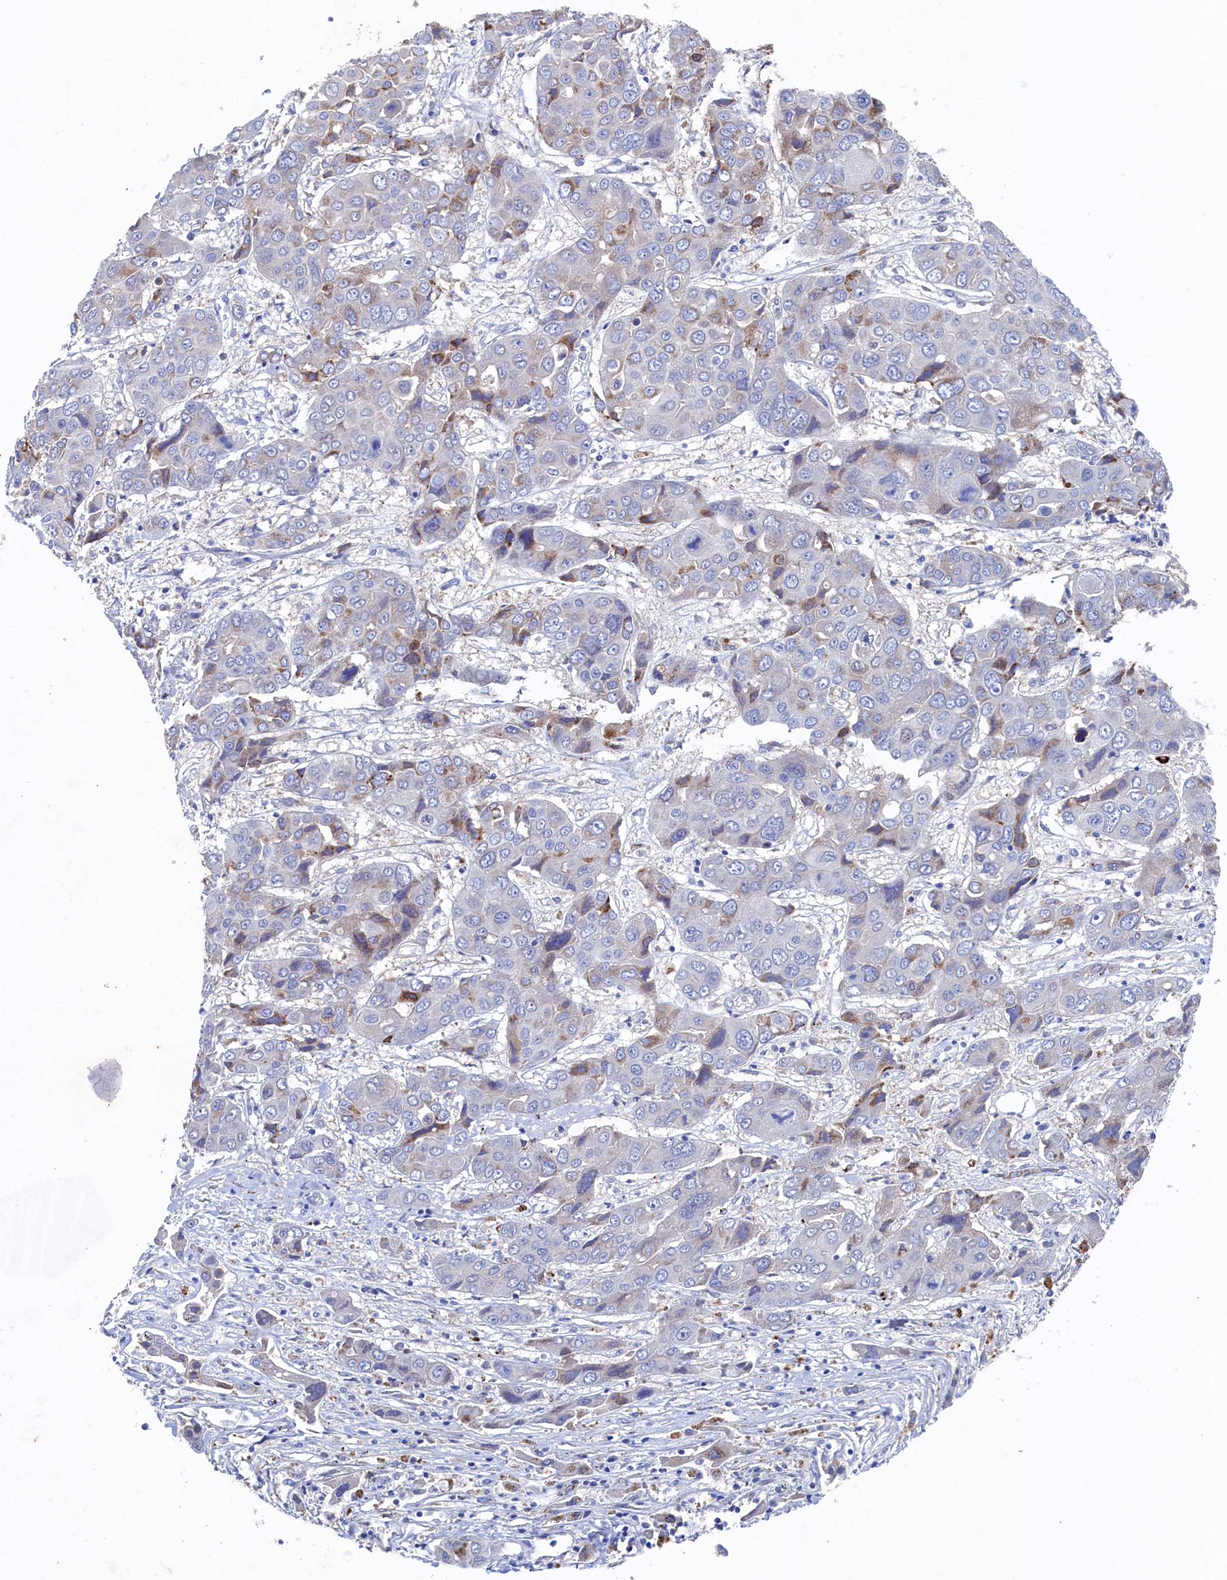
{"staining": {"intensity": "moderate", "quantity": "<25%", "location": "cytoplasmic/membranous"}, "tissue": "liver cancer", "cell_type": "Tumor cells", "image_type": "cancer", "snomed": [{"axis": "morphology", "description": "Cholangiocarcinoma"}, {"axis": "topography", "description": "Liver"}], "caption": "Immunohistochemistry micrograph of neoplastic tissue: human cholangiocarcinoma (liver) stained using IHC displays low levels of moderate protein expression localized specifically in the cytoplasmic/membranous of tumor cells, appearing as a cytoplasmic/membranous brown color.", "gene": "CBLIF", "patient": {"sex": "male", "age": 67}}